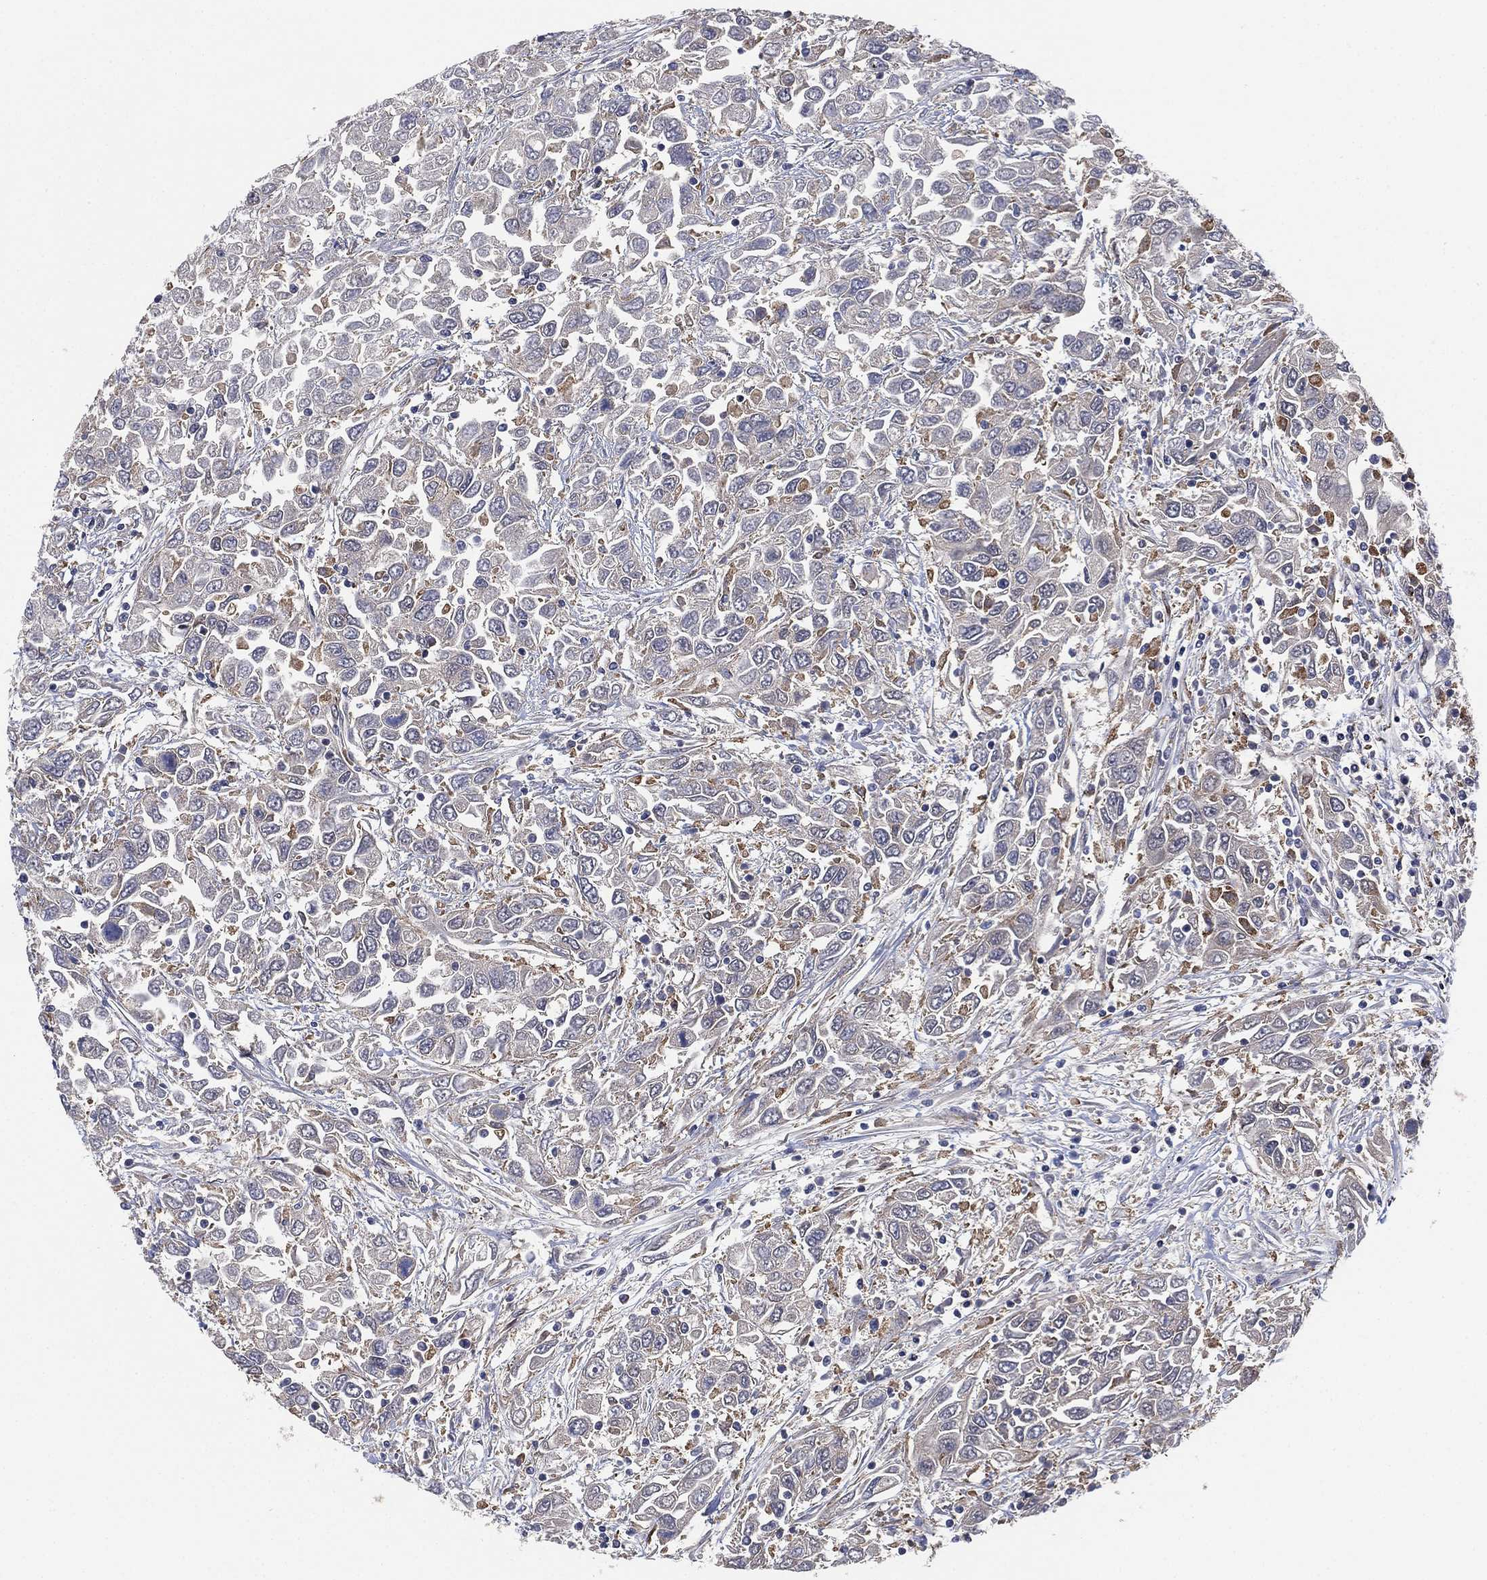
{"staining": {"intensity": "negative", "quantity": "none", "location": "none"}, "tissue": "urothelial cancer", "cell_type": "Tumor cells", "image_type": "cancer", "snomed": [{"axis": "morphology", "description": "Urothelial carcinoma, High grade"}, {"axis": "topography", "description": "Urinary bladder"}], "caption": "DAB (3,3'-diaminobenzidine) immunohistochemical staining of human high-grade urothelial carcinoma shows no significant positivity in tumor cells.", "gene": "FES", "patient": {"sex": "male", "age": 76}}